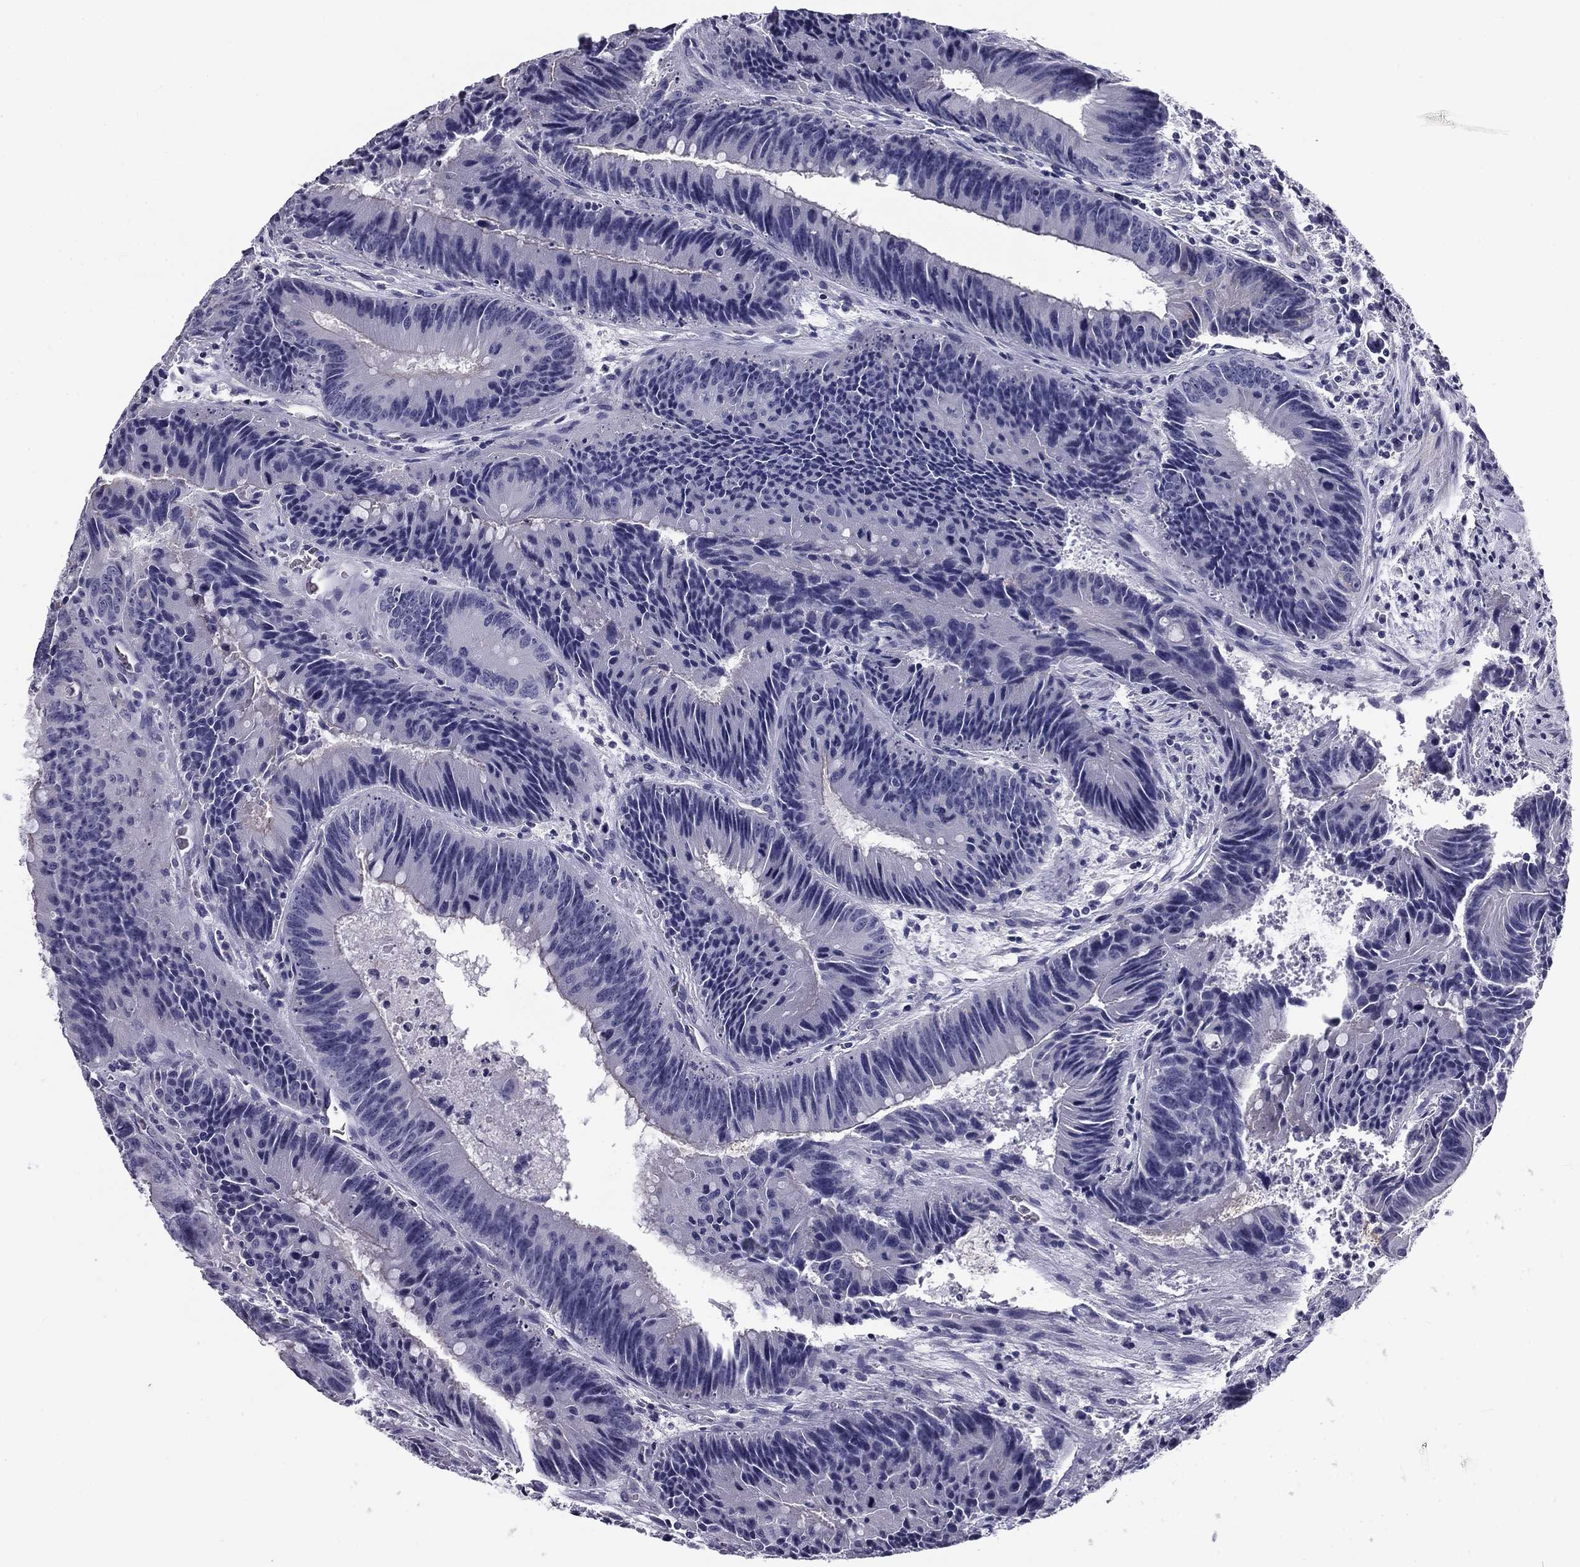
{"staining": {"intensity": "negative", "quantity": "none", "location": "none"}, "tissue": "colorectal cancer", "cell_type": "Tumor cells", "image_type": "cancer", "snomed": [{"axis": "morphology", "description": "Adenocarcinoma, NOS"}, {"axis": "topography", "description": "Rectum"}], "caption": "High magnification brightfield microscopy of colorectal cancer (adenocarcinoma) stained with DAB (3,3'-diaminobenzidine) (brown) and counterstained with hematoxylin (blue): tumor cells show no significant staining. Nuclei are stained in blue.", "gene": "FLNC", "patient": {"sex": "female", "age": 72}}